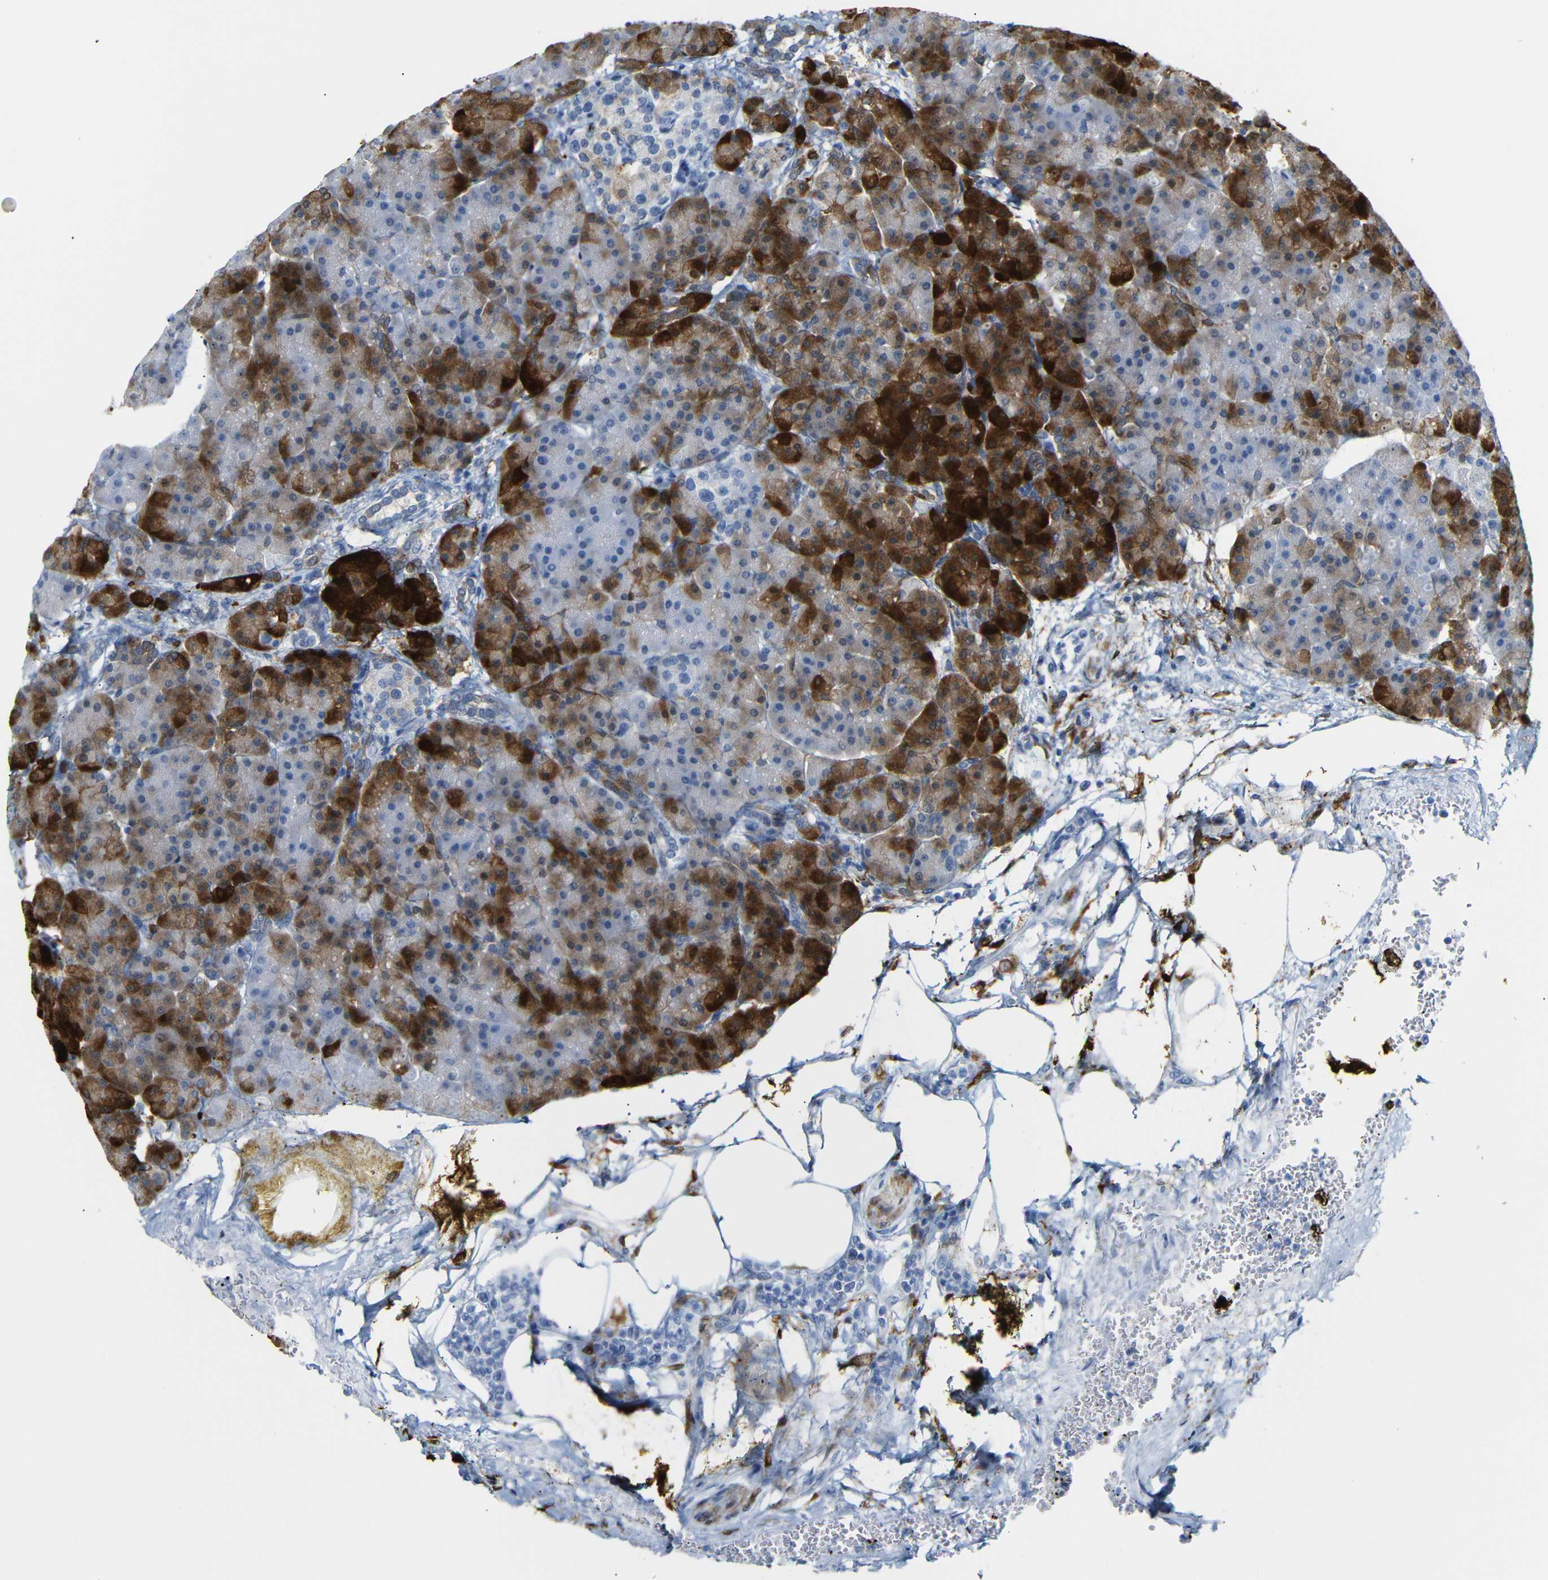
{"staining": {"intensity": "strong", "quantity": "25%-75%", "location": "cytoplasmic/membranous"}, "tissue": "pancreas", "cell_type": "Exocrine glandular cells", "image_type": "normal", "snomed": [{"axis": "morphology", "description": "Normal tissue, NOS"}, {"axis": "topography", "description": "Pancreas"}], "caption": "This photomicrograph reveals unremarkable pancreas stained with immunohistochemistry to label a protein in brown. The cytoplasmic/membranous of exocrine glandular cells show strong positivity for the protein. Nuclei are counter-stained blue.", "gene": "MT1A", "patient": {"sex": "female", "age": 70}}